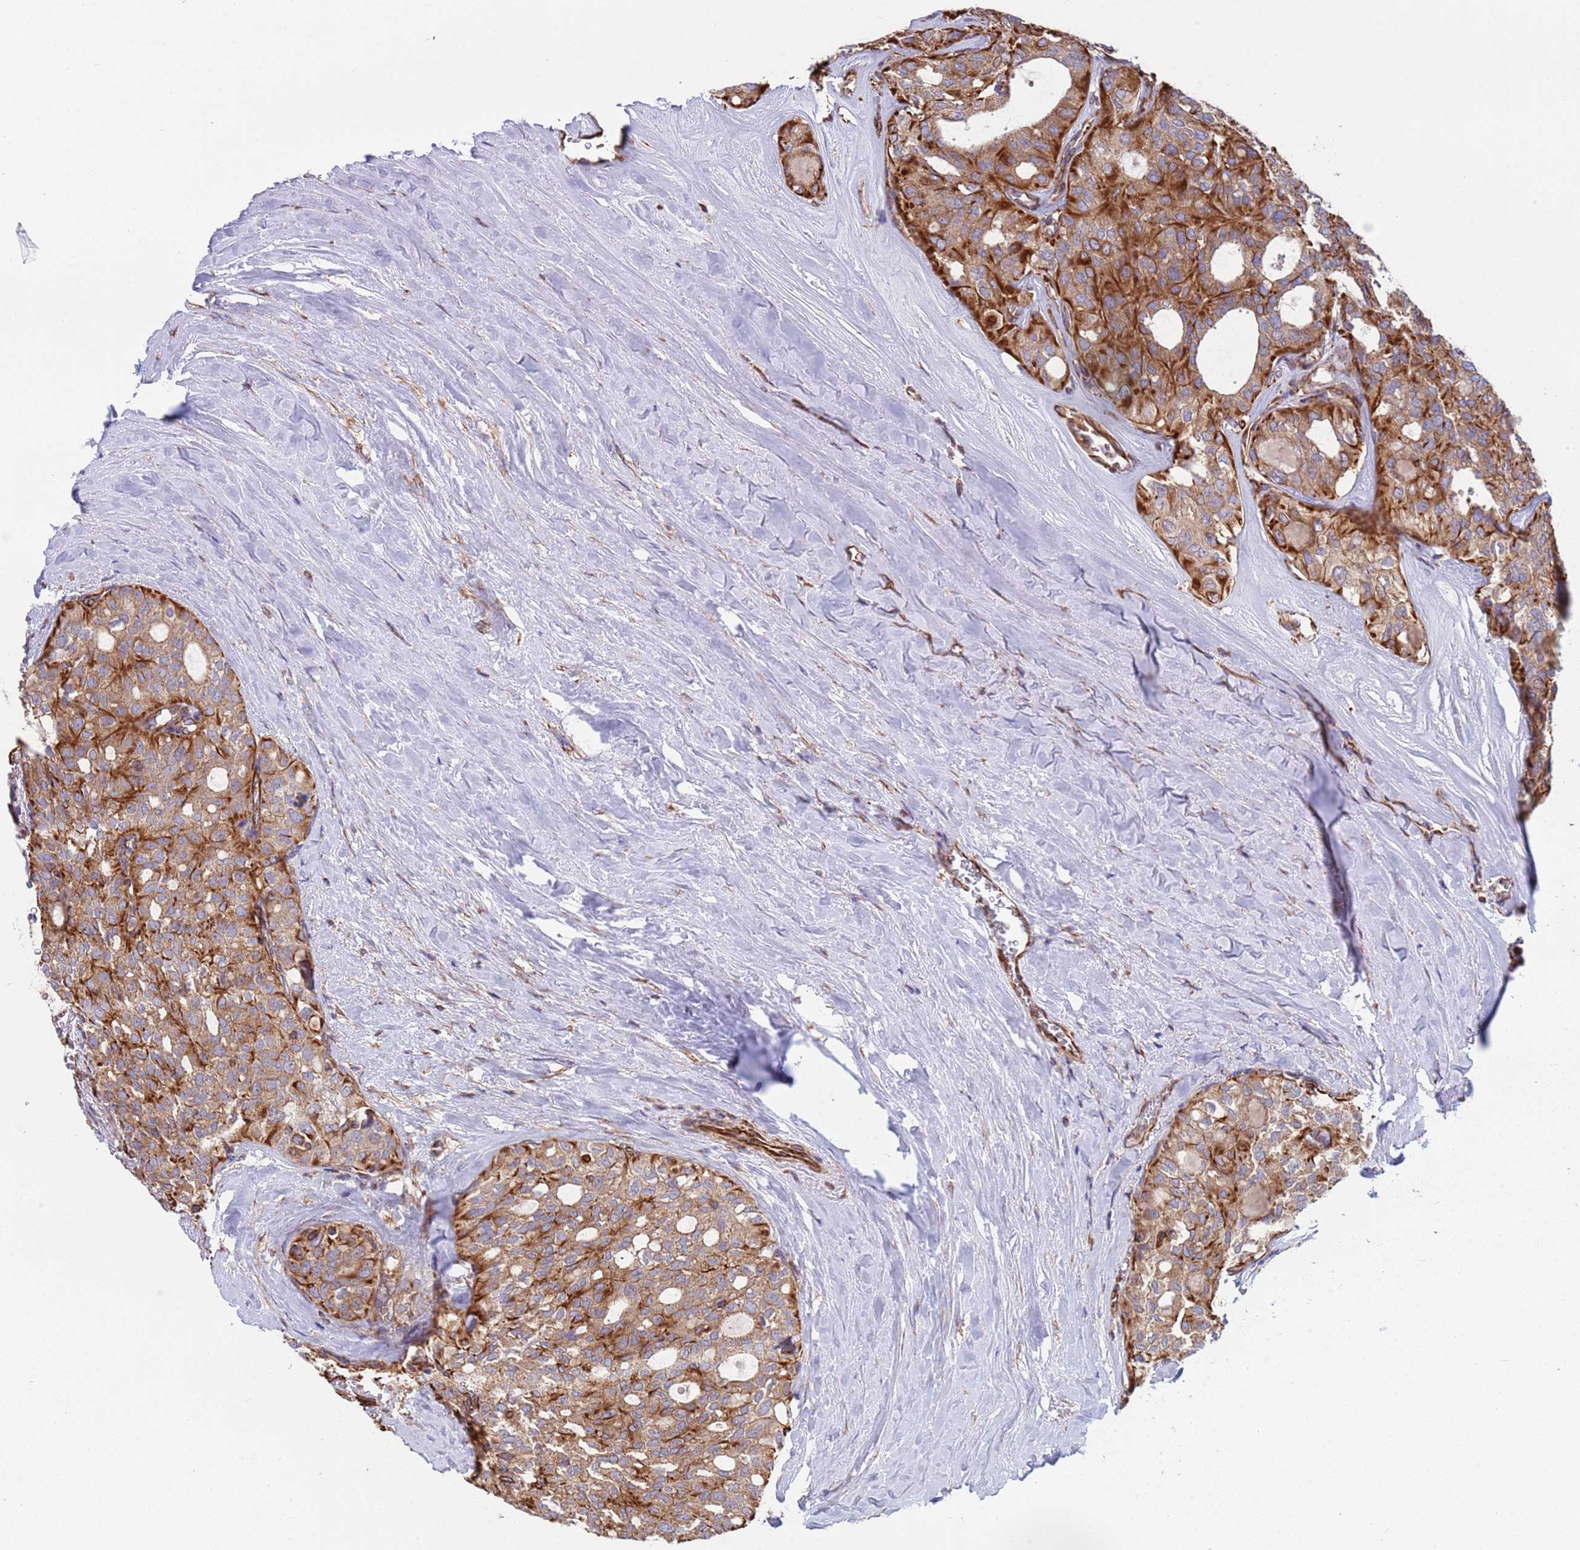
{"staining": {"intensity": "moderate", "quantity": ">75%", "location": "cytoplasmic/membranous"}, "tissue": "thyroid cancer", "cell_type": "Tumor cells", "image_type": "cancer", "snomed": [{"axis": "morphology", "description": "Follicular adenoma carcinoma, NOS"}, {"axis": "topography", "description": "Thyroid gland"}], "caption": "The immunohistochemical stain labels moderate cytoplasmic/membranous staining in tumor cells of thyroid follicular adenoma carcinoma tissue.", "gene": "NUDT12", "patient": {"sex": "male", "age": 75}}